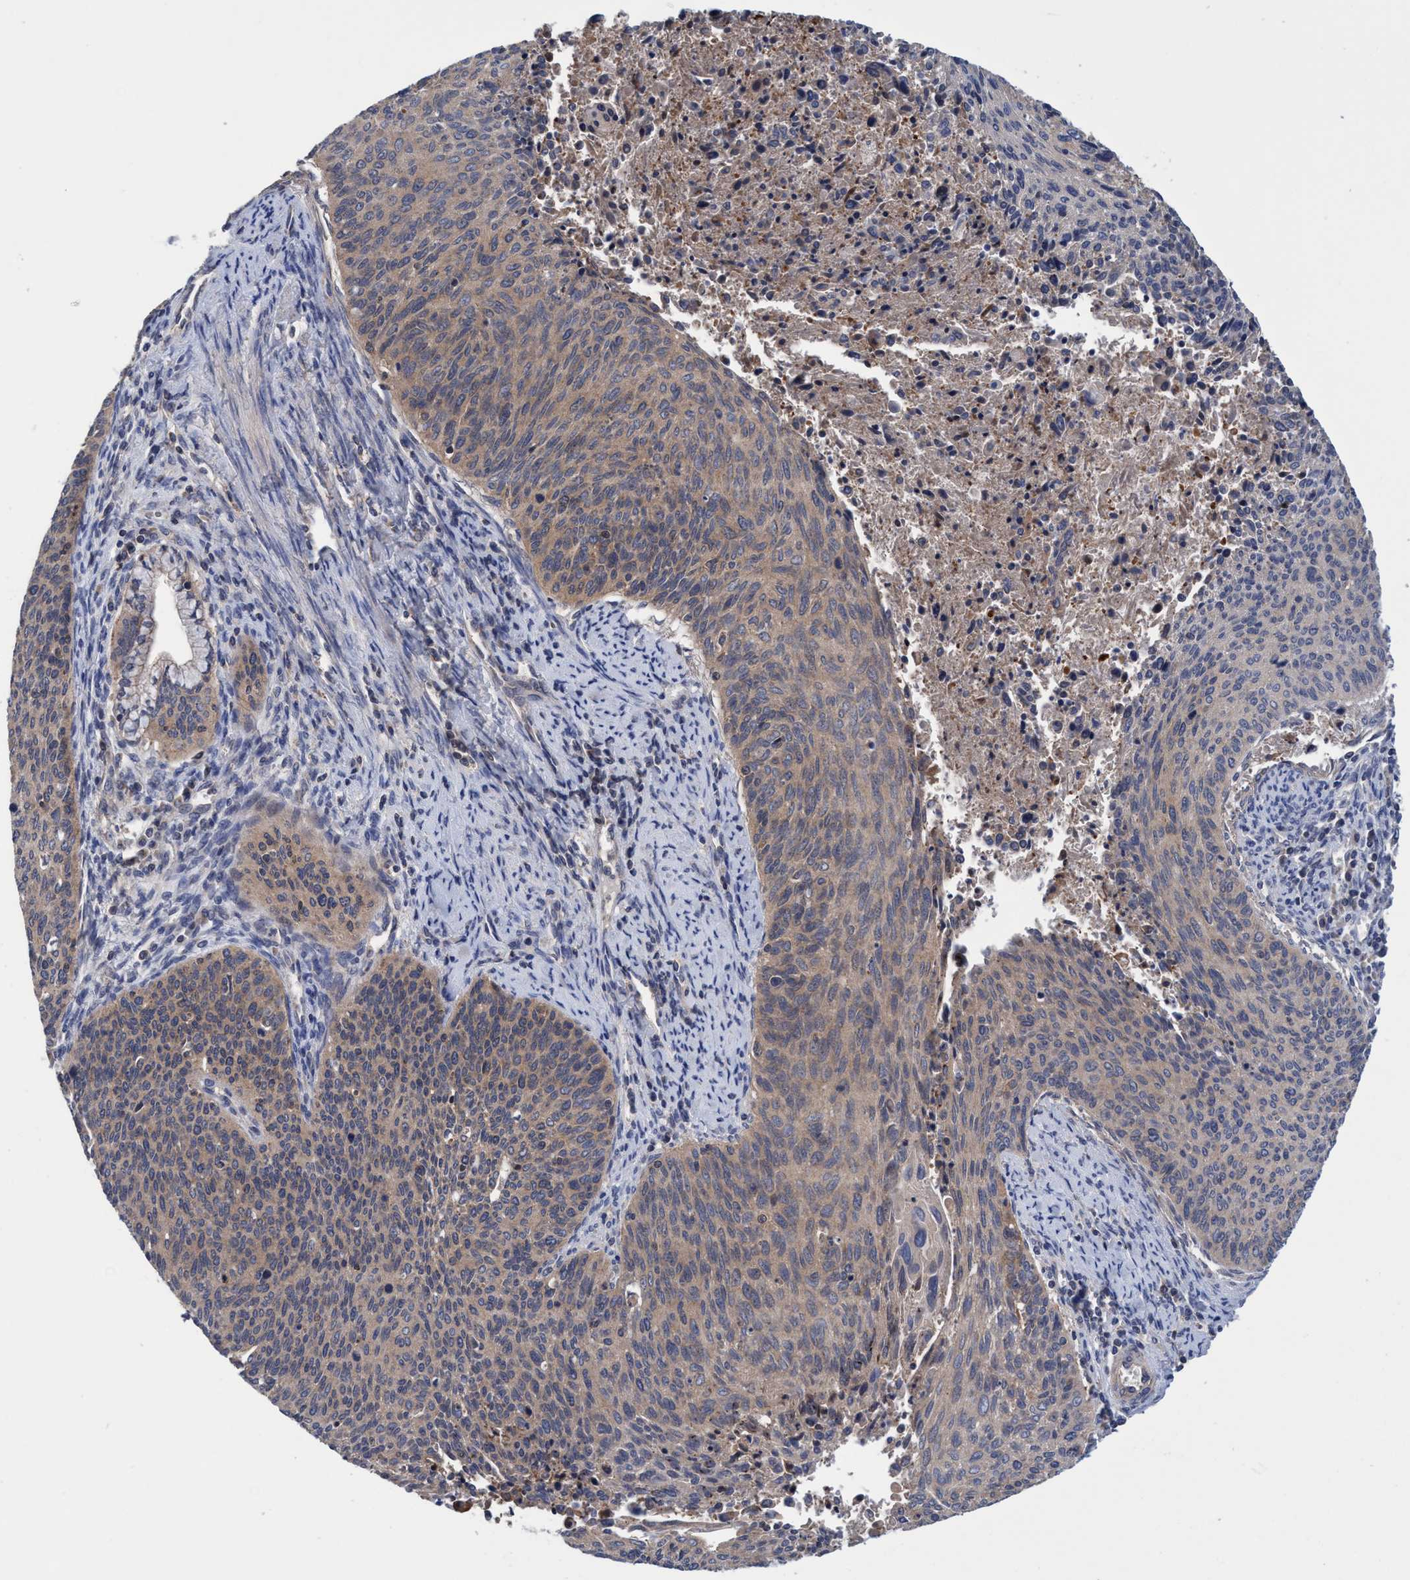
{"staining": {"intensity": "weak", "quantity": ">75%", "location": "cytoplasmic/membranous"}, "tissue": "cervical cancer", "cell_type": "Tumor cells", "image_type": "cancer", "snomed": [{"axis": "morphology", "description": "Squamous cell carcinoma, NOS"}, {"axis": "topography", "description": "Cervix"}], "caption": "Human squamous cell carcinoma (cervical) stained with a protein marker demonstrates weak staining in tumor cells.", "gene": "CALCOCO2", "patient": {"sex": "female", "age": 55}}